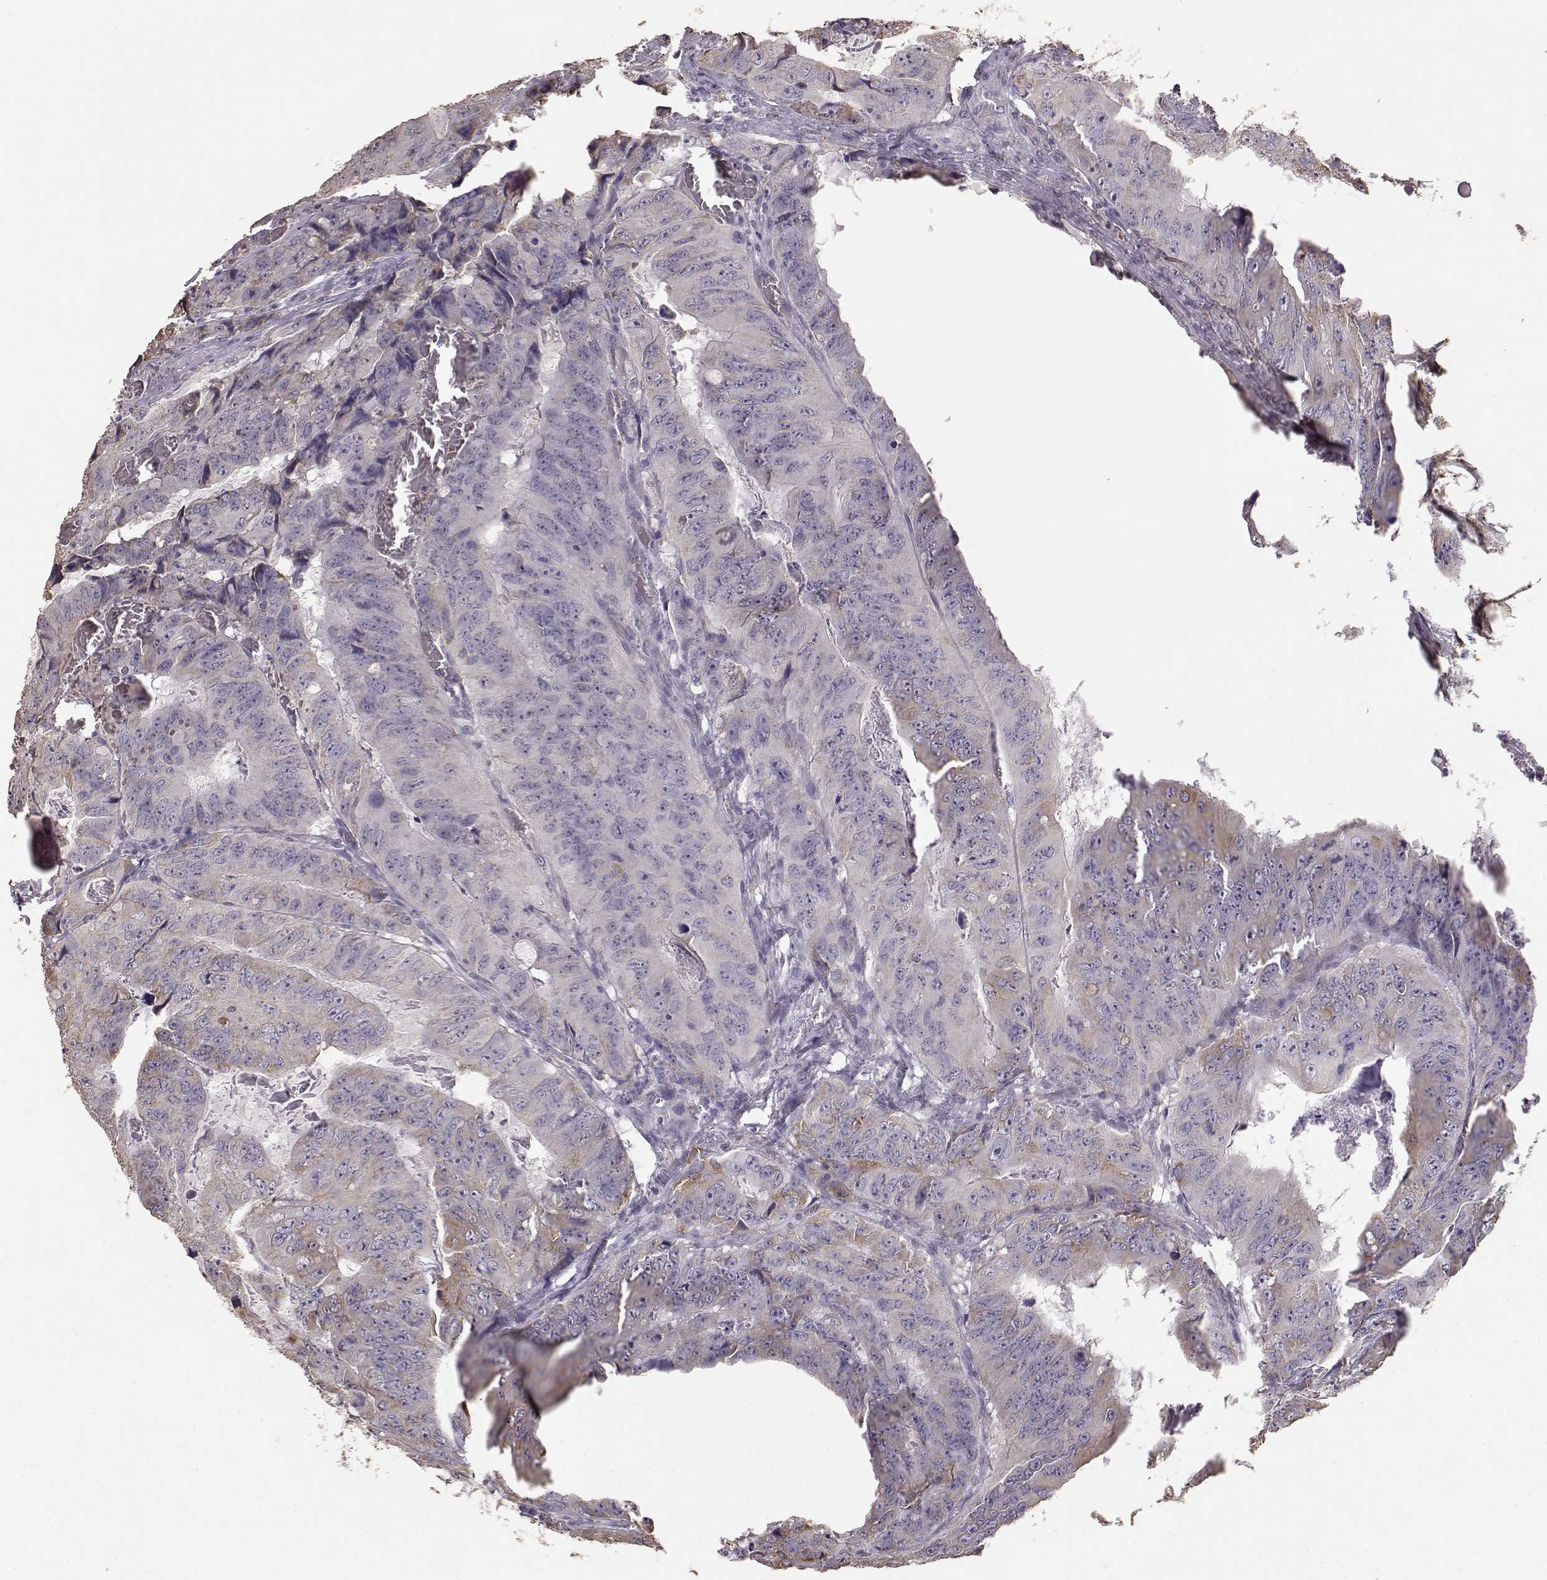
{"staining": {"intensity": "weak", "quantity": "25%-75%", "location": "cytoplasmic/membranous"}, "tissue": "colorectal cancer", "cell_type": "Tumor cells", "image_type": "cancer", "snomed": [{"axis": "morphology", "description": "Adenocarcinoma, NOS"}, {"axis": "topography", "description": "Colon"}], "caption": "Protein expression analysis of human colorectal cancer (adenocarcinoma) reveals weak cytoplasmic/membranous staining in about 25%-75% of tumor cells.", "gene": "GABRG3", "patient": {"sex": "male", "age": 79}}